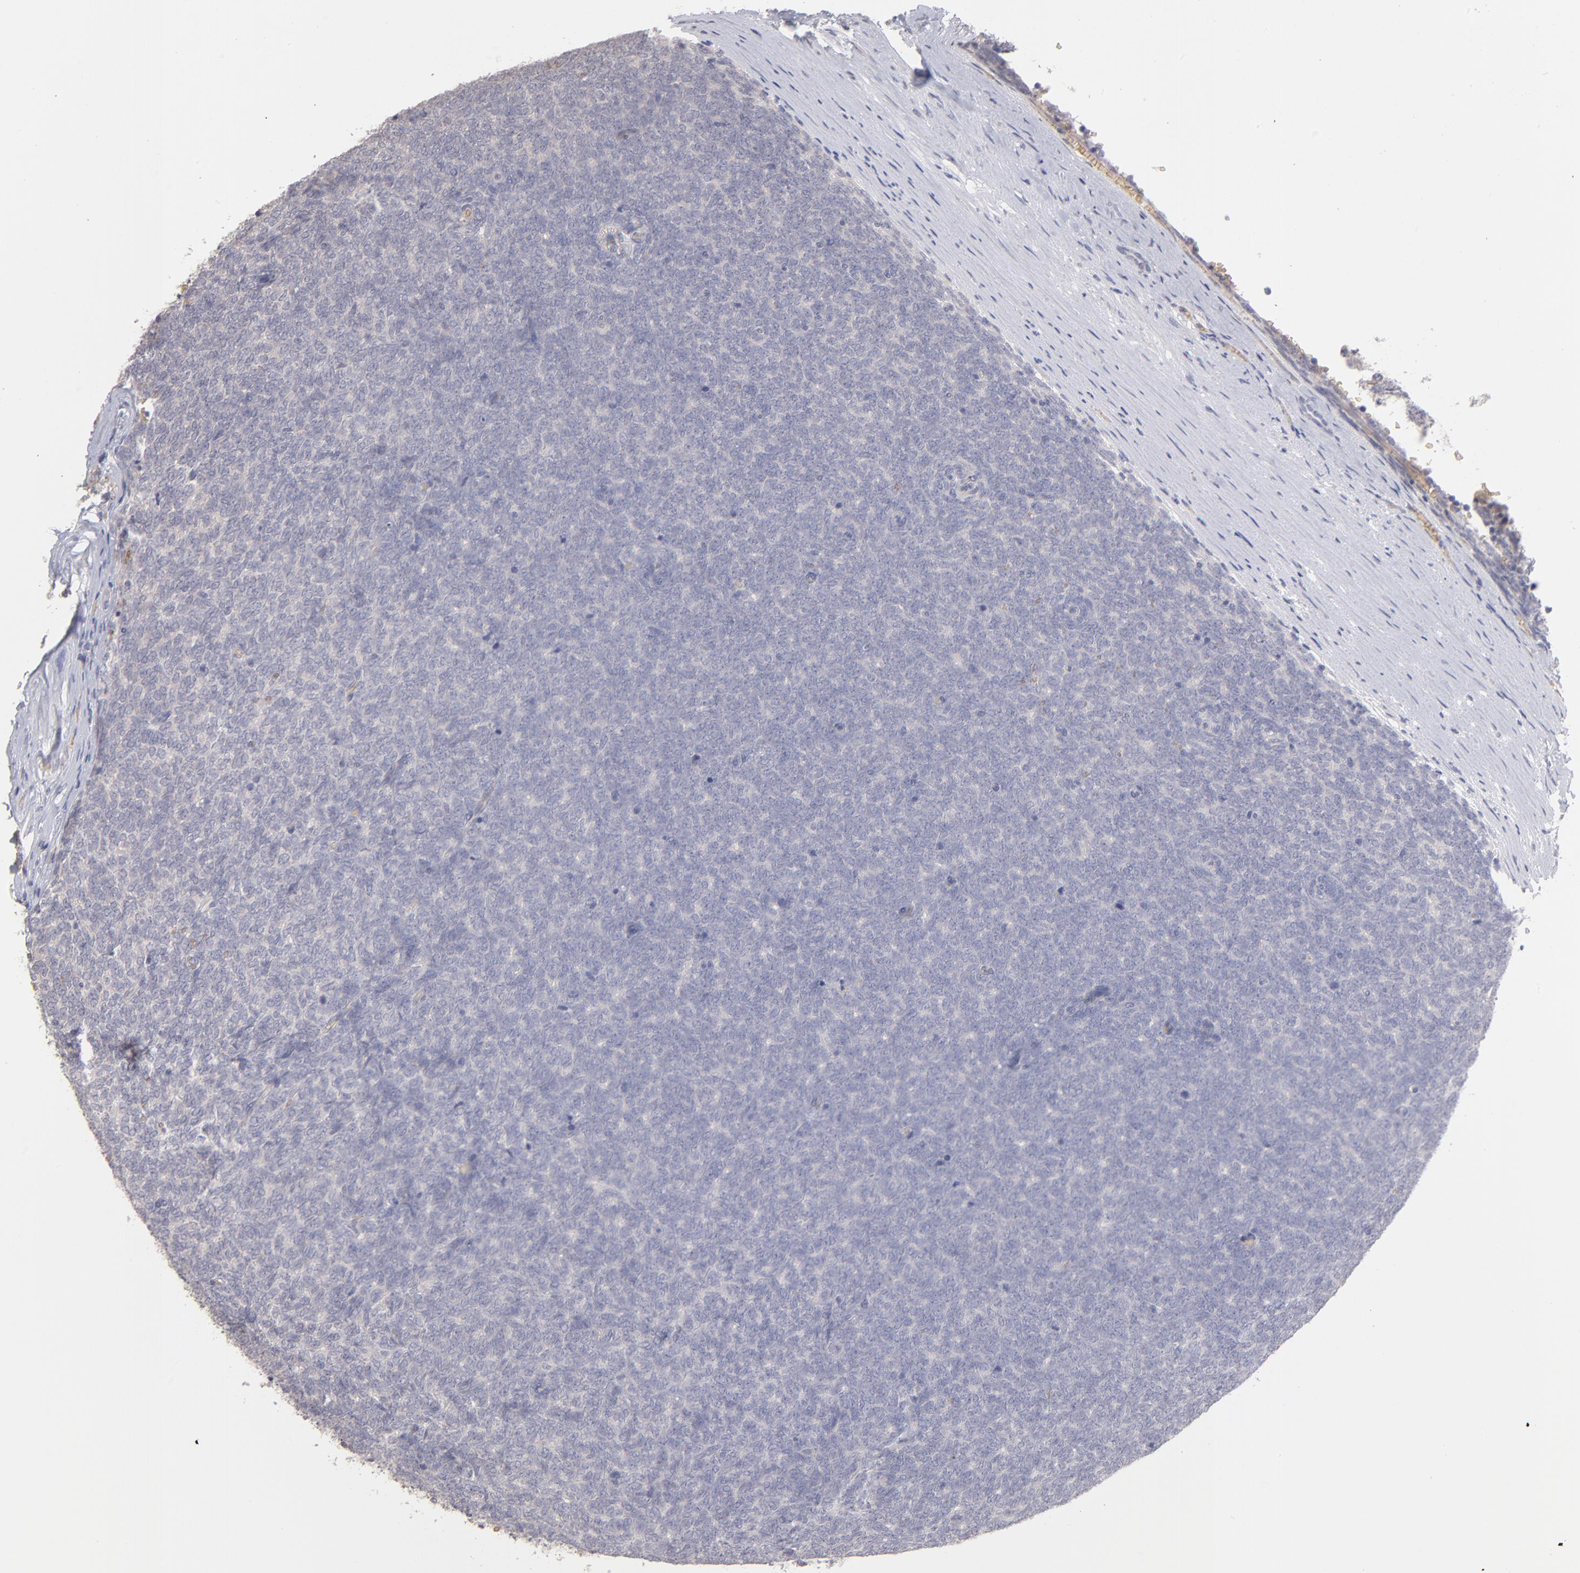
{"staining": {"intensity": "negative", "quantity": "none", "location": "none"}, "tissue": "renal cancer", "cell_type": "Tumor cells", "image_type": "cancer", "snomed": [{"axis": "morphology", "description": "Neoplasm, malignant, NOS"}, {"axis": "topography", "description": "Kidney"}], "caption": "Tumor cells are negative for brown protein staining in renal cancer (malignant neoplasm). The staining is performed using DAB brown chromogen with nuclei counter-stained in using hematoxylin.", "gene": "F13B", "patient": {"sex": "male", "age": 28}}